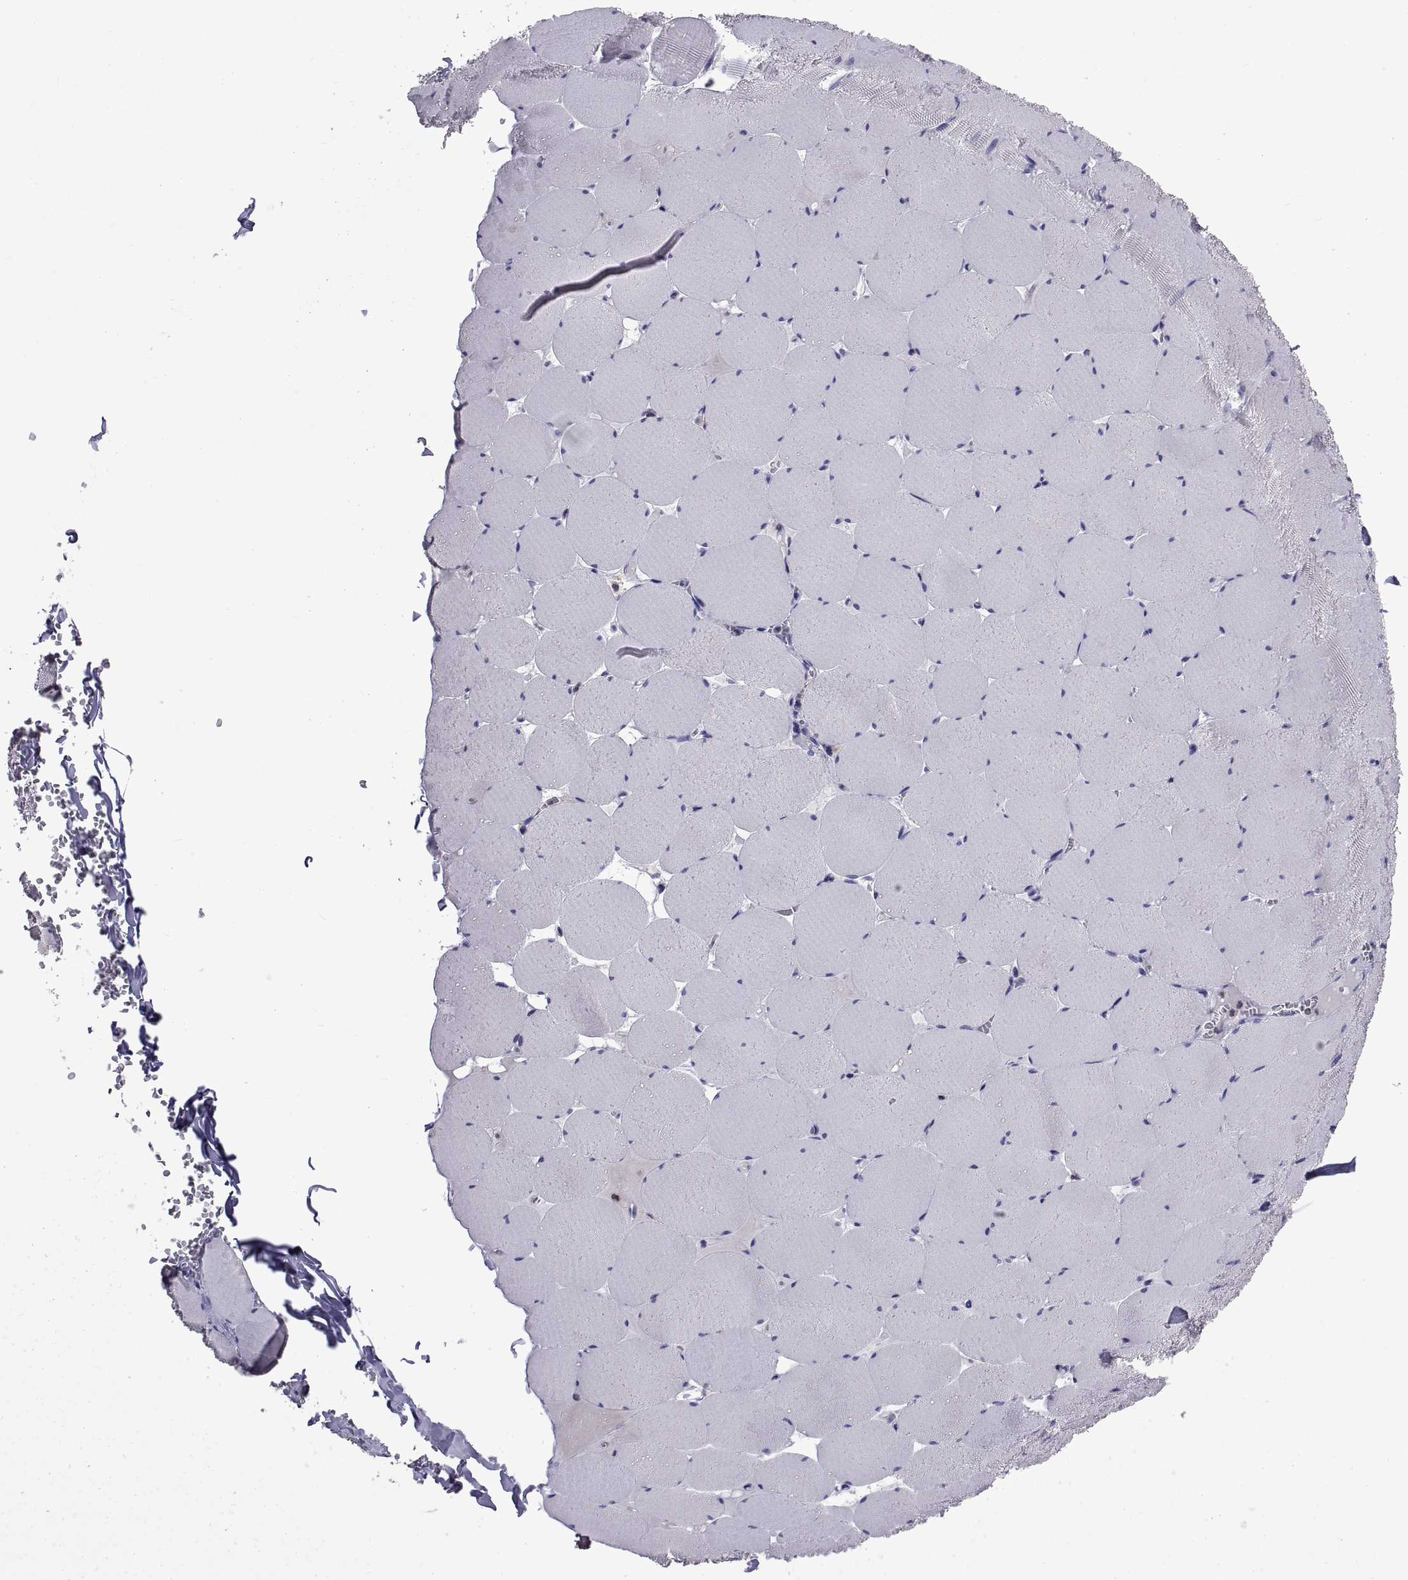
{"staining": {"intensity": "negative", "quantity": "none", "location": "none"}, "tissue": "skeletal muscle", "cell_type": "Myocytes", "image_type": "normal", "snomed": [{"axis": "morphology", "description": "Normal tissue, NOS"}, {"axis": "morphology", "description": "Malignant melanoma, Metastatic site"}, {"axis": "topography", "description": "Skeletal muscle"}], "caption": "Immunohistochemistry micrograph of unremarkable human skeletal muscle stained for a protein (brown), which displays no expression in myocytes. (Brightfield microscopy of DAB (3,3'-diaminobenzidine) immunohistochemistry (IHC) at high magnification).", "gene": "LCN9", "patient": {"sex": "male", "age": 50}}